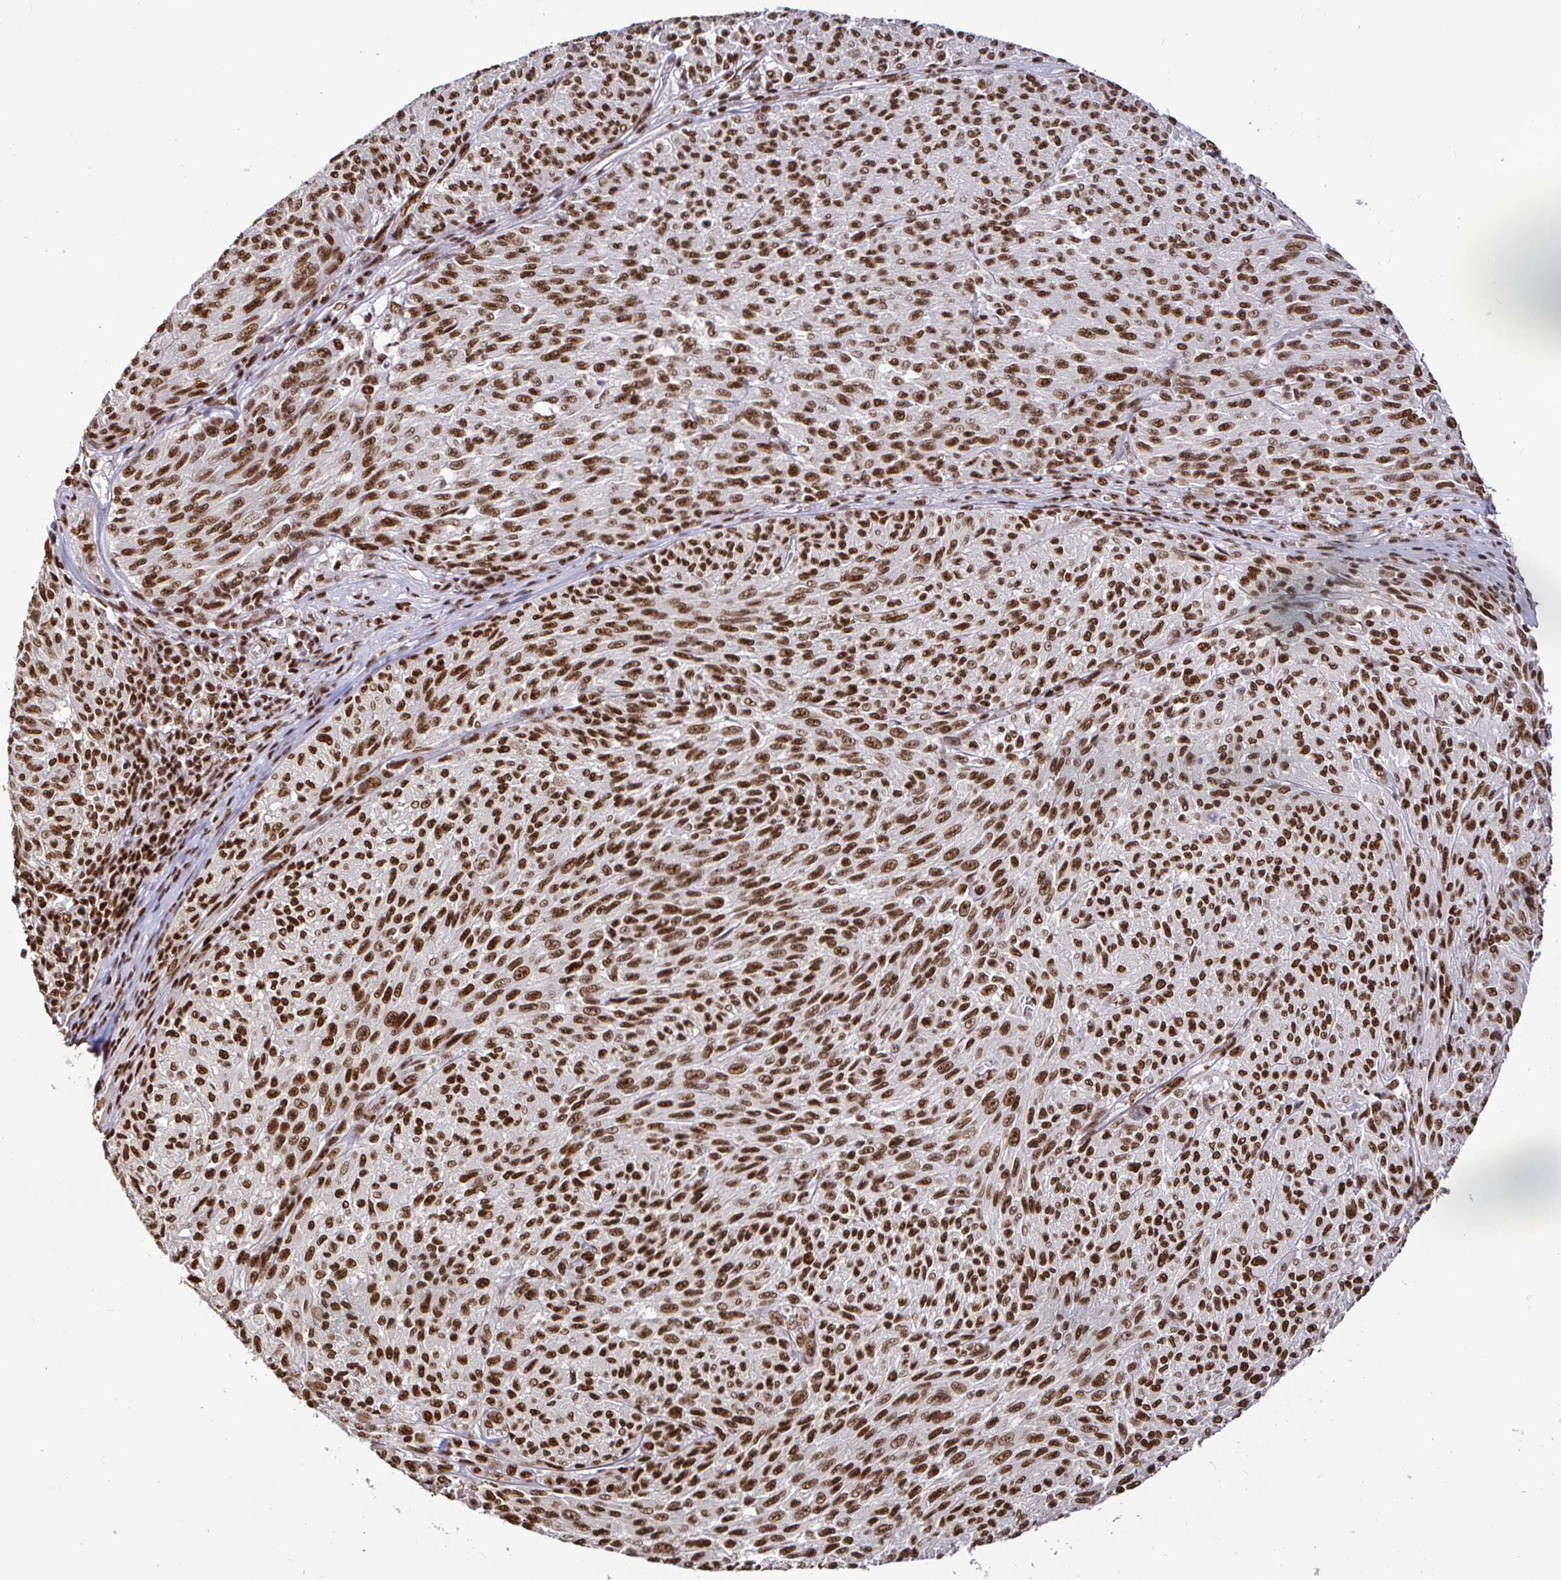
{"staining": {"intensity": "strong", "quantity": ">75%", "location": "nuclear"}, "tissue": "melanoma", "cell_type": "Tumor cells", "image_type": "cancer", "snomed": [{"axis": "morphology", "description": "Malignant melanoma, NOS"}, {"axis": "topography", "description": "Skin"}], "caption": "Malignant melanoma stained with IHC reveals strong nuclear staining in approximately >75% of tumor cells. (DAB (3,3'-diaminobenzidine) IHC with brightfield microscopy, high magnification).", "gene": "SP3", "patient": {"sex": "male", "age": 85}}